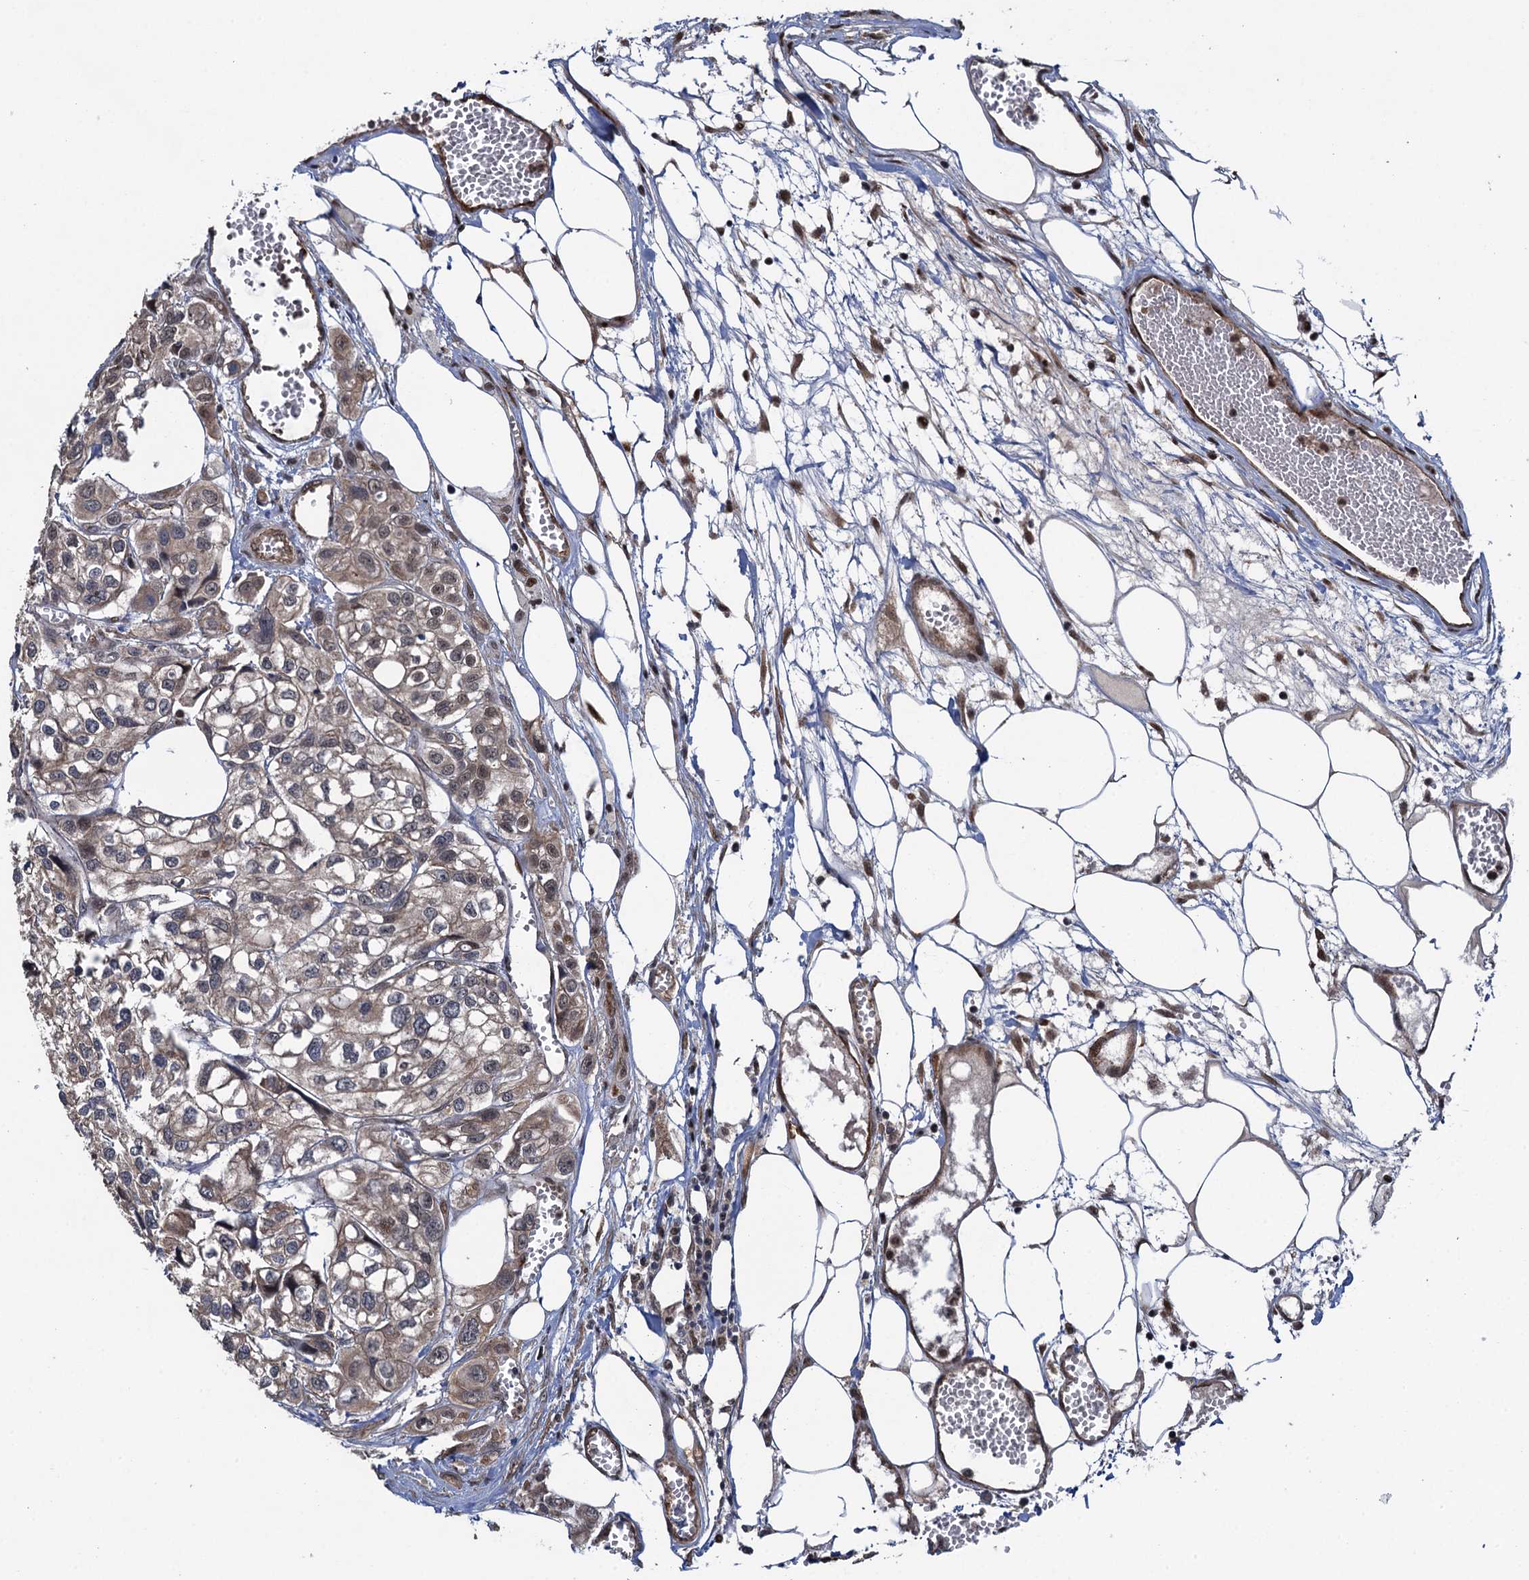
{"staining": {"intensity": "weak", "quantity": ">75%", "location": "cytoplasmic/membranous"}, "tissue": "urothelial cancer", "cell_type": "Tumor cells", "image_type": "cancer", "snomed": [{"axis": "morphology", "description": "Urothelial carcinoma, High grade"}, {"axis": "topography", "description": "Urinary bladder"}], "caption": "Immunohistochemical staining of human high-grade urothelial carcinoma shows weak cytoplasmic/membranous protein positivity in approximately >75% of tumor cells.", "gene": "EVX2", "patient": {"sex": "male", "age": 67}}